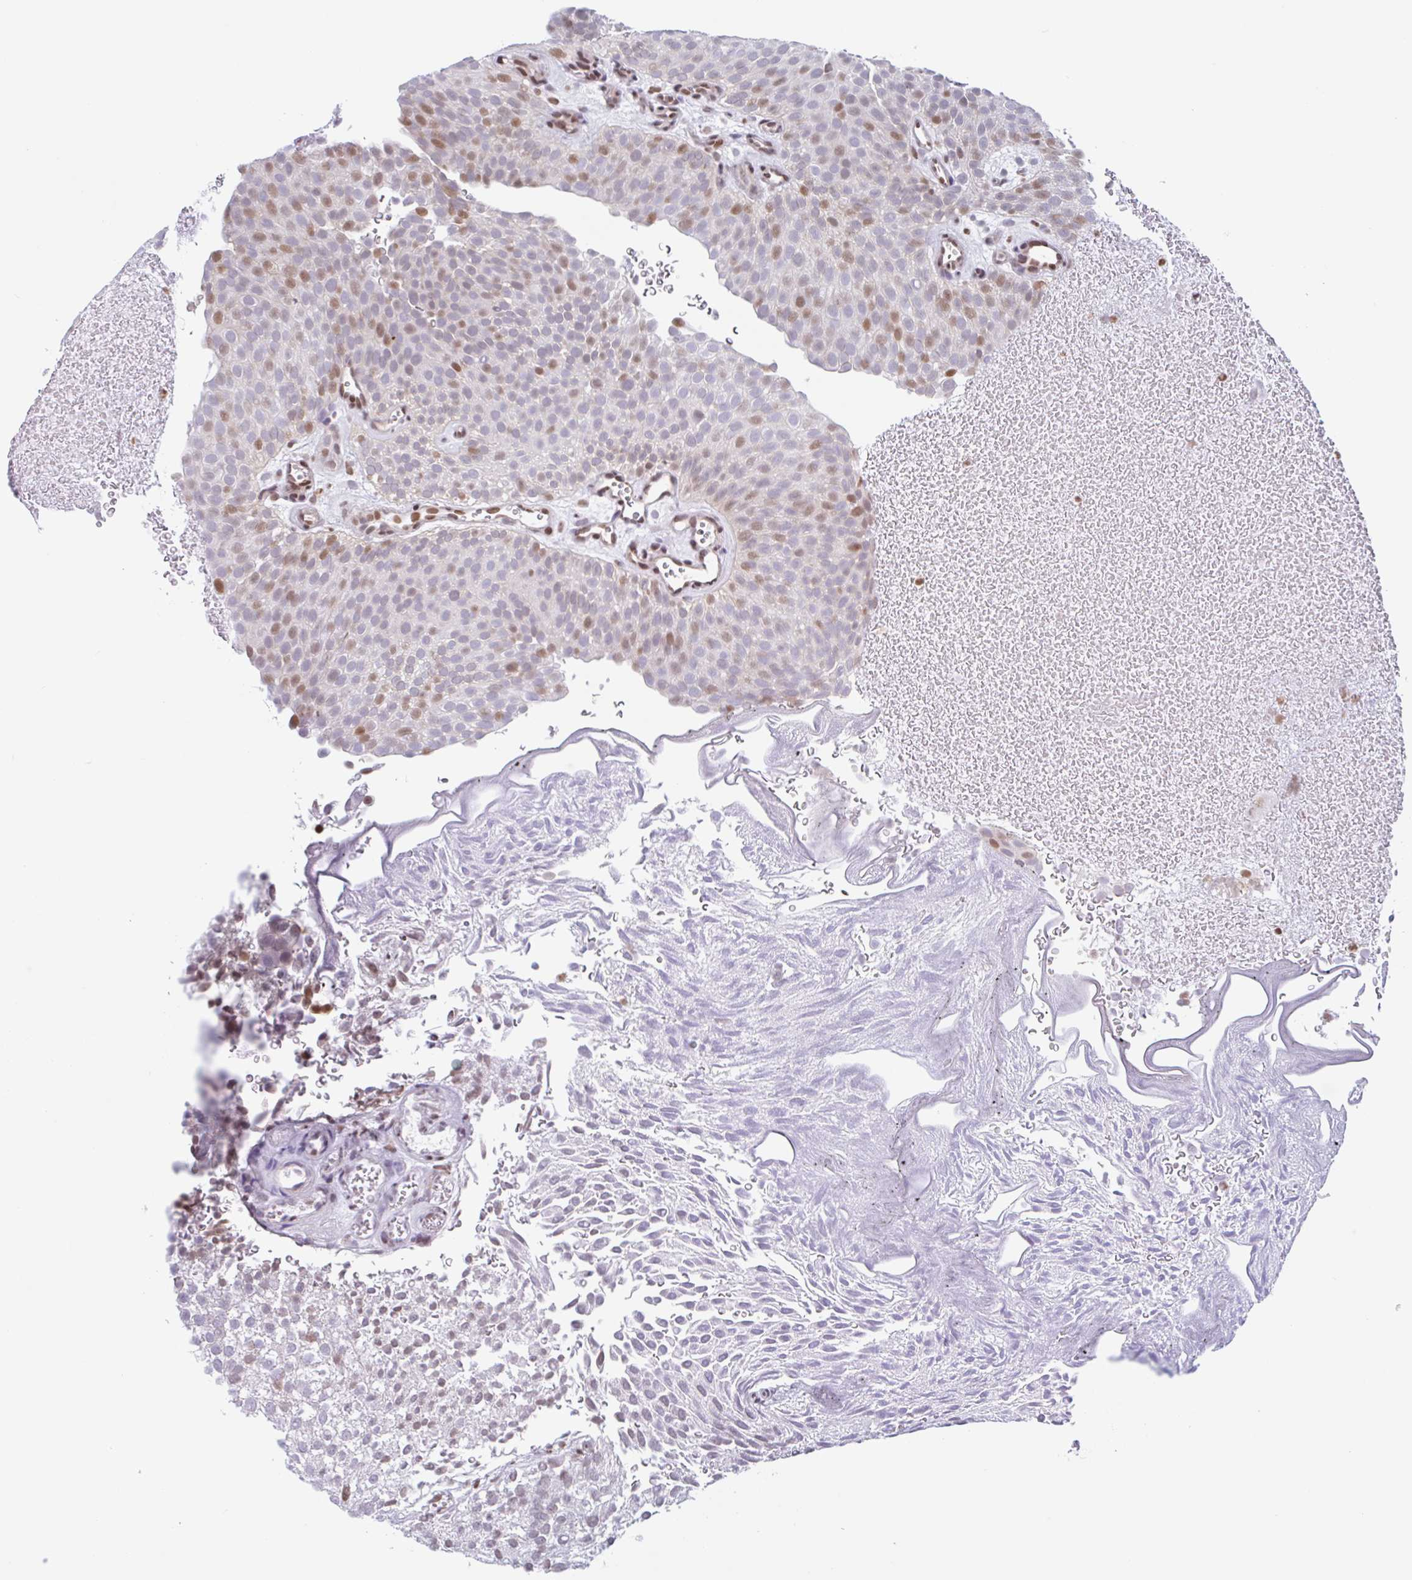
{"staining": {"intensity": "moderate", "quantity": "25%-75%", "location": "nuclear"}, "tissue": "urothelial cancer", "cell_type": "Tumor cells", "image_type": "cancer", "snomed": [{"axis": "morphology", "description": "Urothelial carcinoma, Low grade"}, {"axis": "topography", "description": "Urinary bladder"}], "caption": "High-magnification brightfield microscopy of low-grade urothelial carcinoma stained with DAB (brown) and counterstained with hematoxylin (blue). tumor cells exhibit moderate nuclear positivity is seen in about25%-75% of cells. The protein of interest is stained brown, and the nuclei are stained in blue (DAB (3,3'-diaminobenzidine) IHC with brightfield microscopy, high magnification).", "gene": "NOL6", "patient": {"sex": "male", "age": 78}}